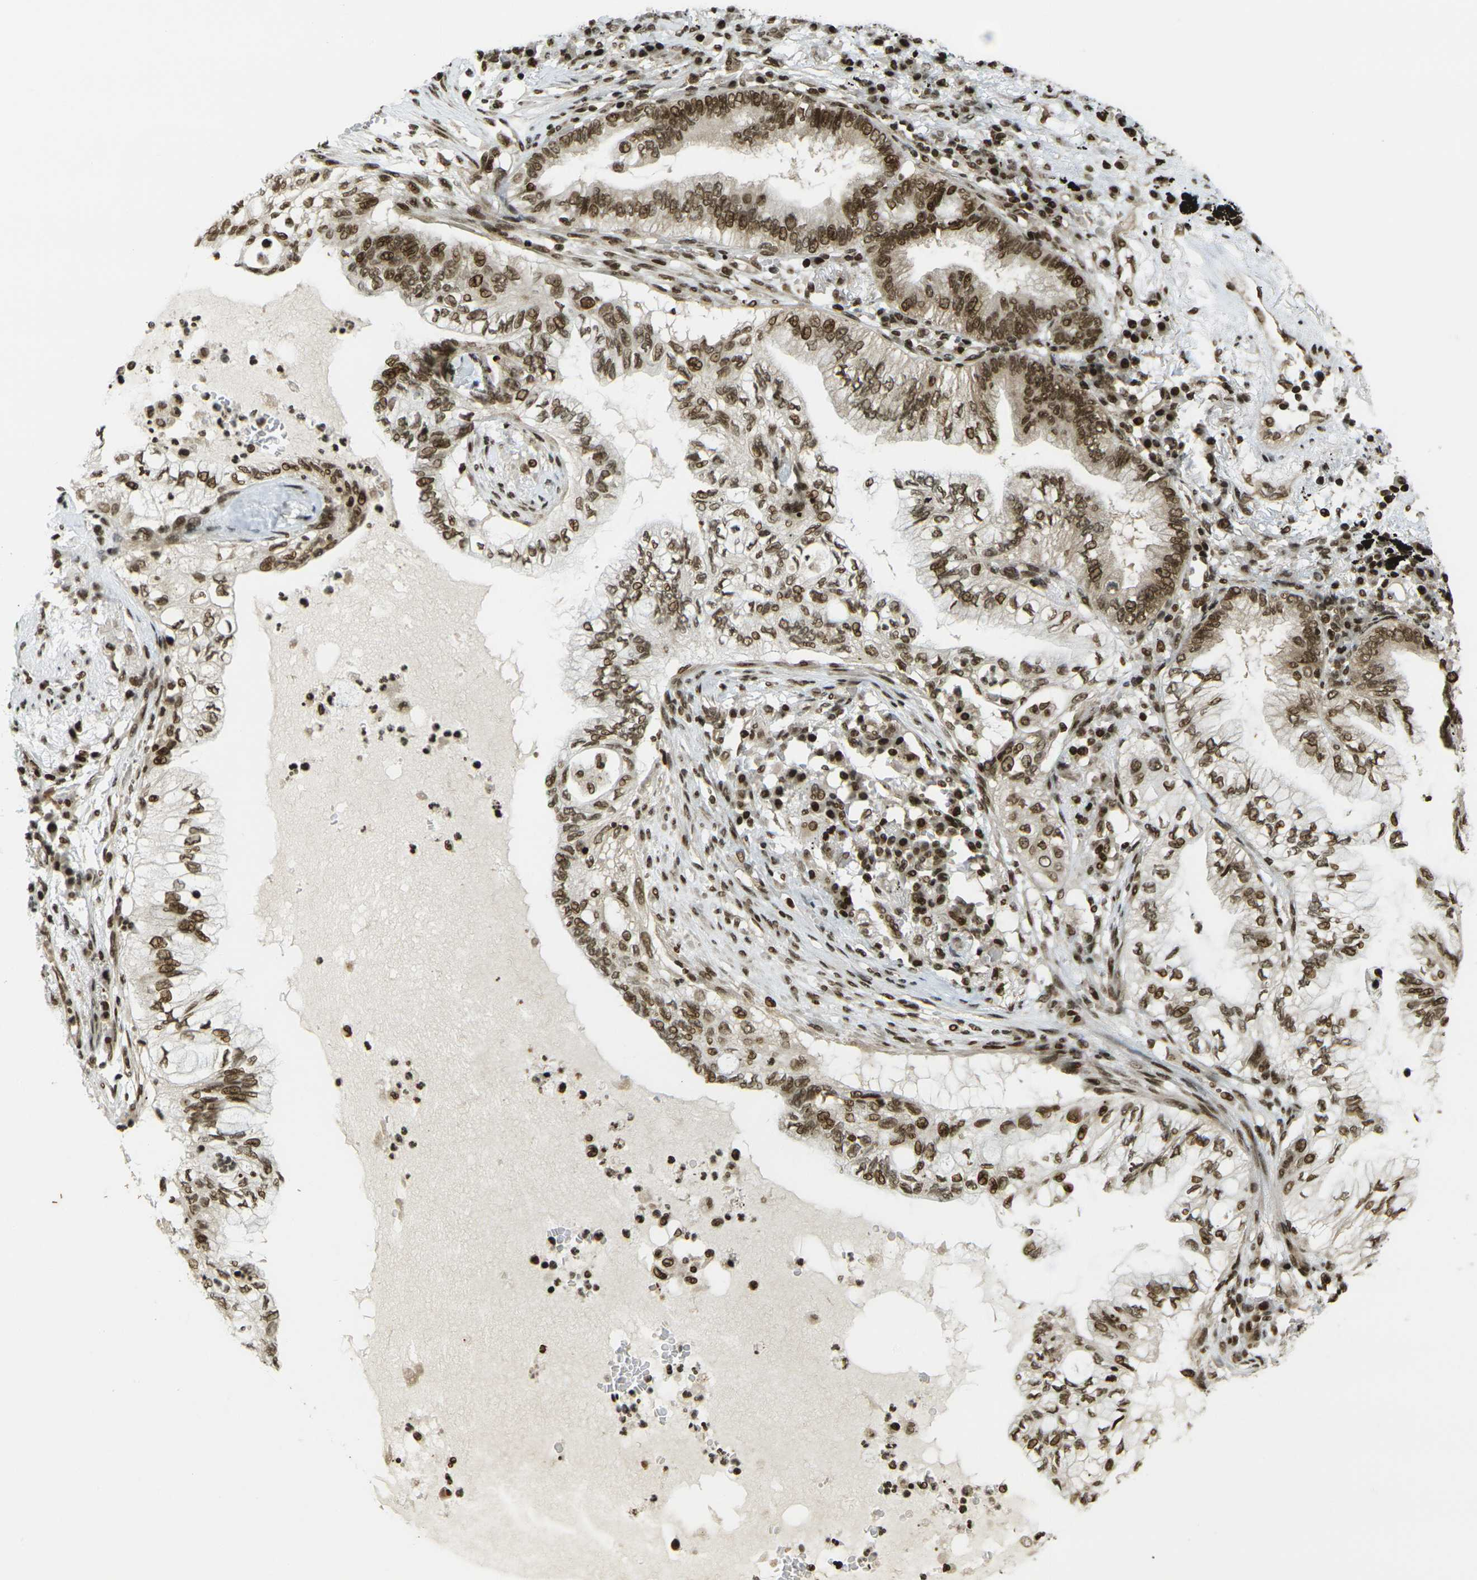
{"staining": {"intensity": "strong", "quantity": ">75%", "location": "cytoplasmic/membranous,nuclear"}, "tissue": "lung cancer", "cell_type": "Tumor cells", "image_type": "cancer", "snomed": [{"axis": "morphology", "description": "Normal tissue, NOS"}, {"axis": "morphology", "description": "Adenocarcinoma, NOS"}, {"axis": "topography", "description": "Bronchus"}, {"axis": "topography", "description": "Lung"}], "caption": "Lung cancer (adenocarcinoma) was stained to show a protein in brown. There is high levels of strong cytoplasmic/membranous and nuclear positivity in about >75% of tumor cells. (Brightfield microscopy of DAB IHC at high magnification).", "gene": "RUVBL2", "patient": {"sex": "female", "age": 70}}